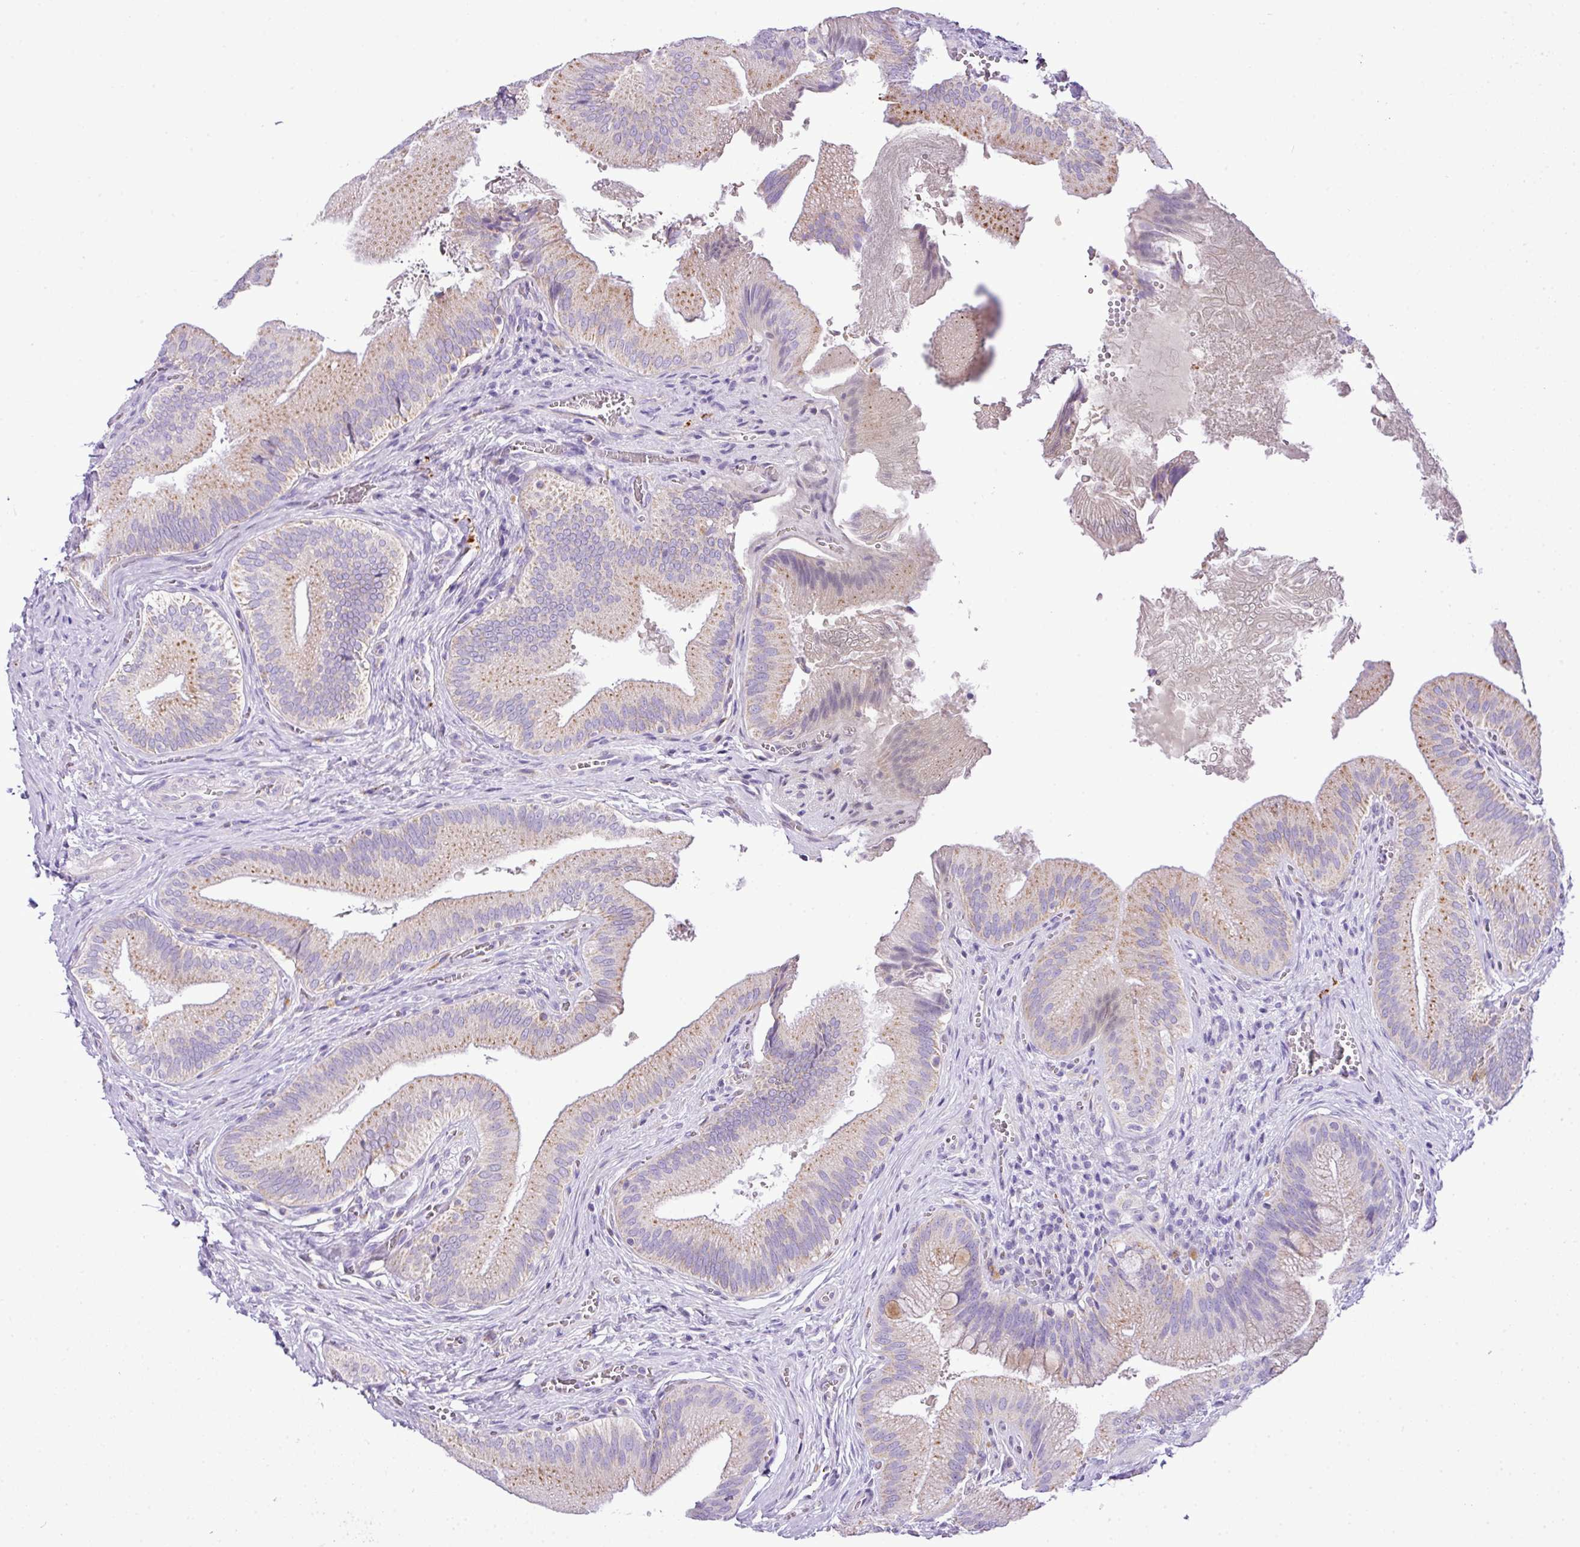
{"staining": {"intensity": "strong", "quantity": "25%-75%", "location": "cytoplasmic/membranous"}, "tissue": "gallbladder", "cell_type": "Glandular cells", "image_type": "normal", "snomed": [{"axis": "morphology", "description": "Normal tissue, NOS"}, {"axis": "topography", "description": "Gallbladder"}], "caption": "The photomicrograph reveals a brown stain indicating the presence of a protein in the cytoplasmic/membranous of glandular cells in gallbladder. Nuclei are stained in blue.", "gene": "PGAP4", "patient": {"sex": "male", "age": 17}}